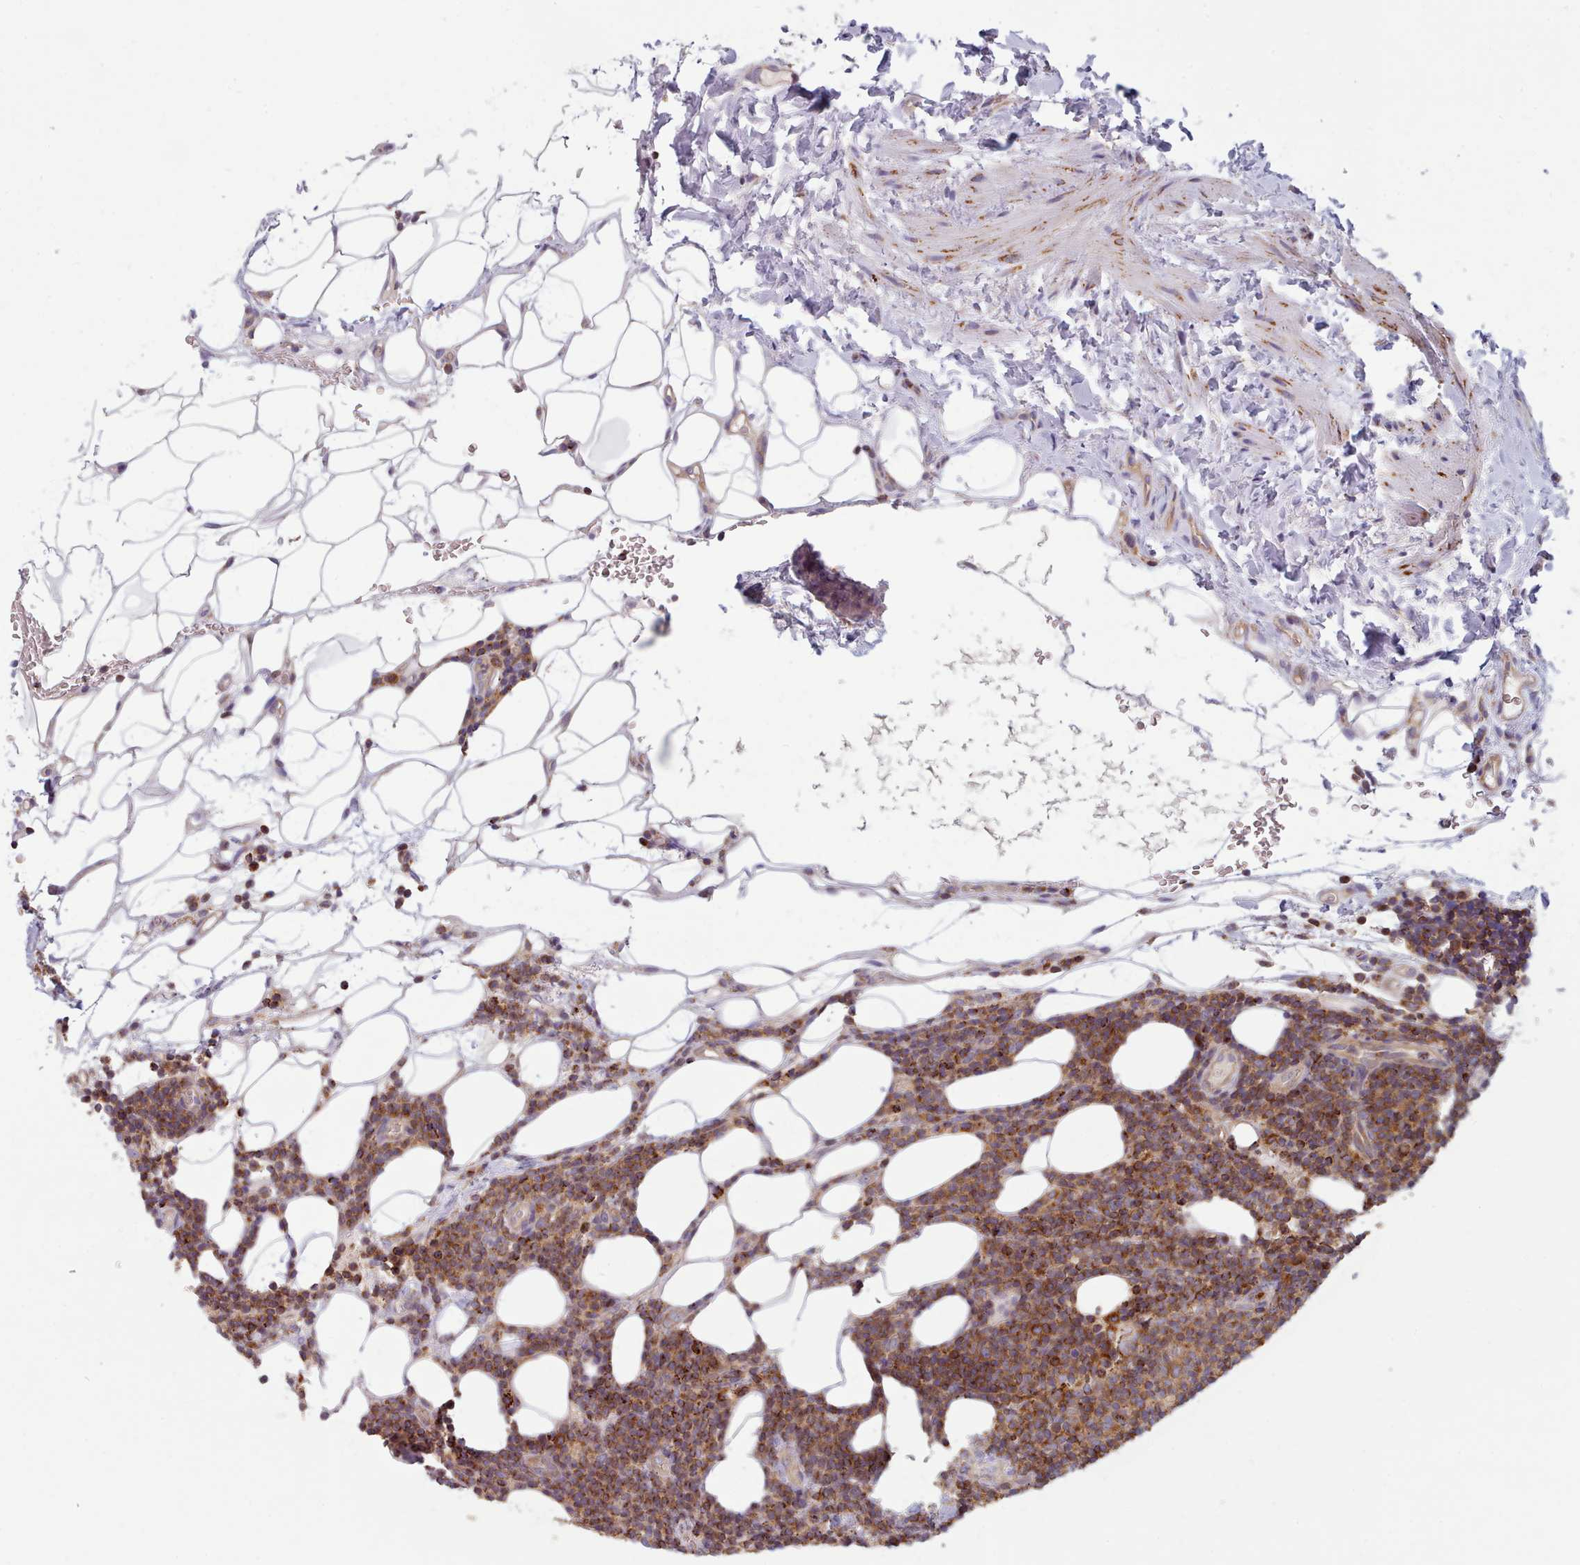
{"staining": {"intensity": "strong", "quantity": ">75%", "location": "cytoplasmic/membranous"}, "tissue": "lymphoma", "cell_type": "Tumor cells", "image_type": "cancer", "snomed": [{"axis": "morphology", "description": "Malignant lymphoma, non-Hodgkin's type, Low grade"}, {"axis": "topography", "description": "Lymph node"}], "caption": "A photomicrograph showing strong cytoplasmic/membranous staining in approximately >75% of tumor cells in lymphoma, as visualized by brown immunohistochemical staining.", "gene": "CRYBG1", "patient": {"sex": "male", "age": 66}}